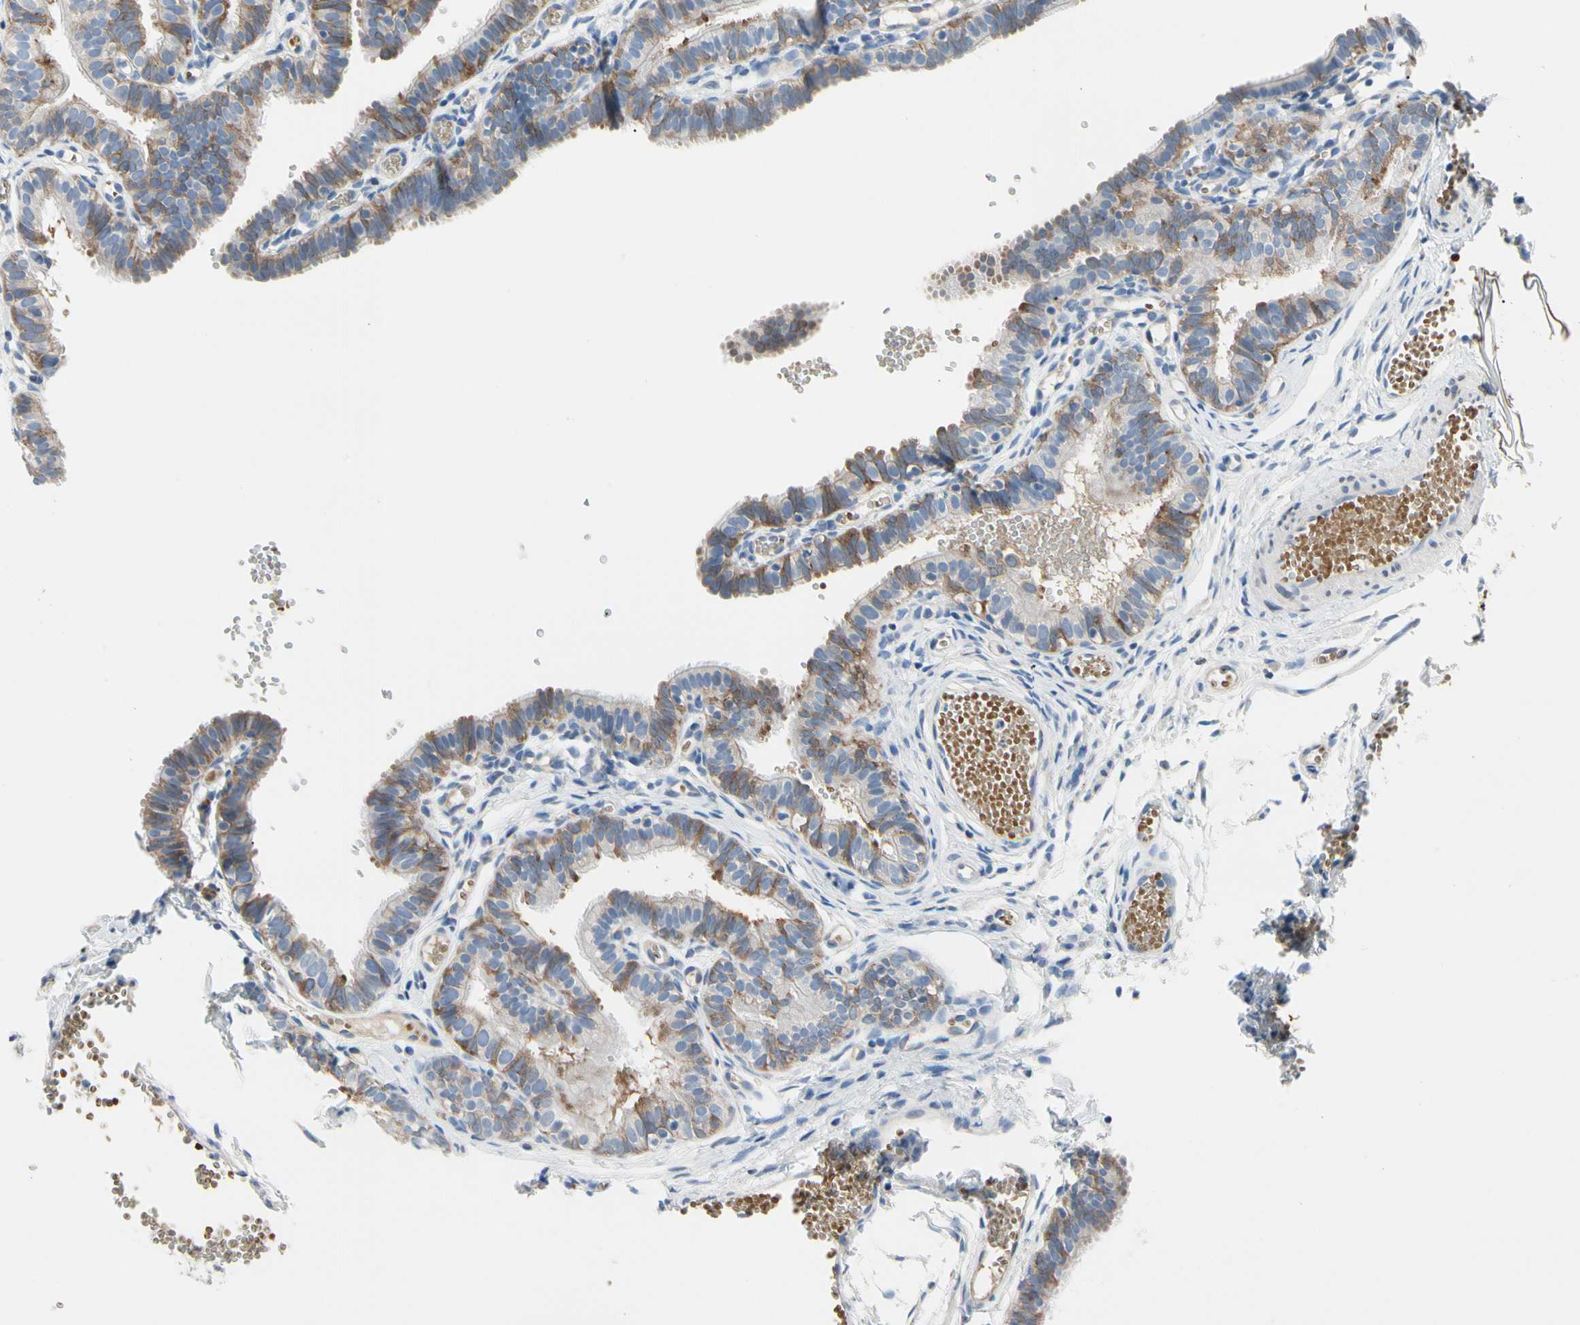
{"staining": {"intensity": "moderate", "quantity": ">75%", "location": "cytoplasmic/membranous"}, "tissue": "fallopian tube", "cell_type": "Glandular cells", "image_type": "normal", "snomed": [{"axis": "morphology", "description": "Normal tissue, NOS"}, {"axis": "topography", "description": "Fallopian tube"}, {"axis": "topography", "description": "Placenta"}], "caption": "IHC micrograph of normal fallopian tube: fallopian tube stained using immunohistochemistry (IHC) demonstrates medium levels of moderate protein expression localized specifically in the cytoplasmic/membranous of glandular cells, appearing as a cytoplasmic/membranous brown color.", "gene": "RETSAT", "patient": {"sex": "female", "age": 34}}